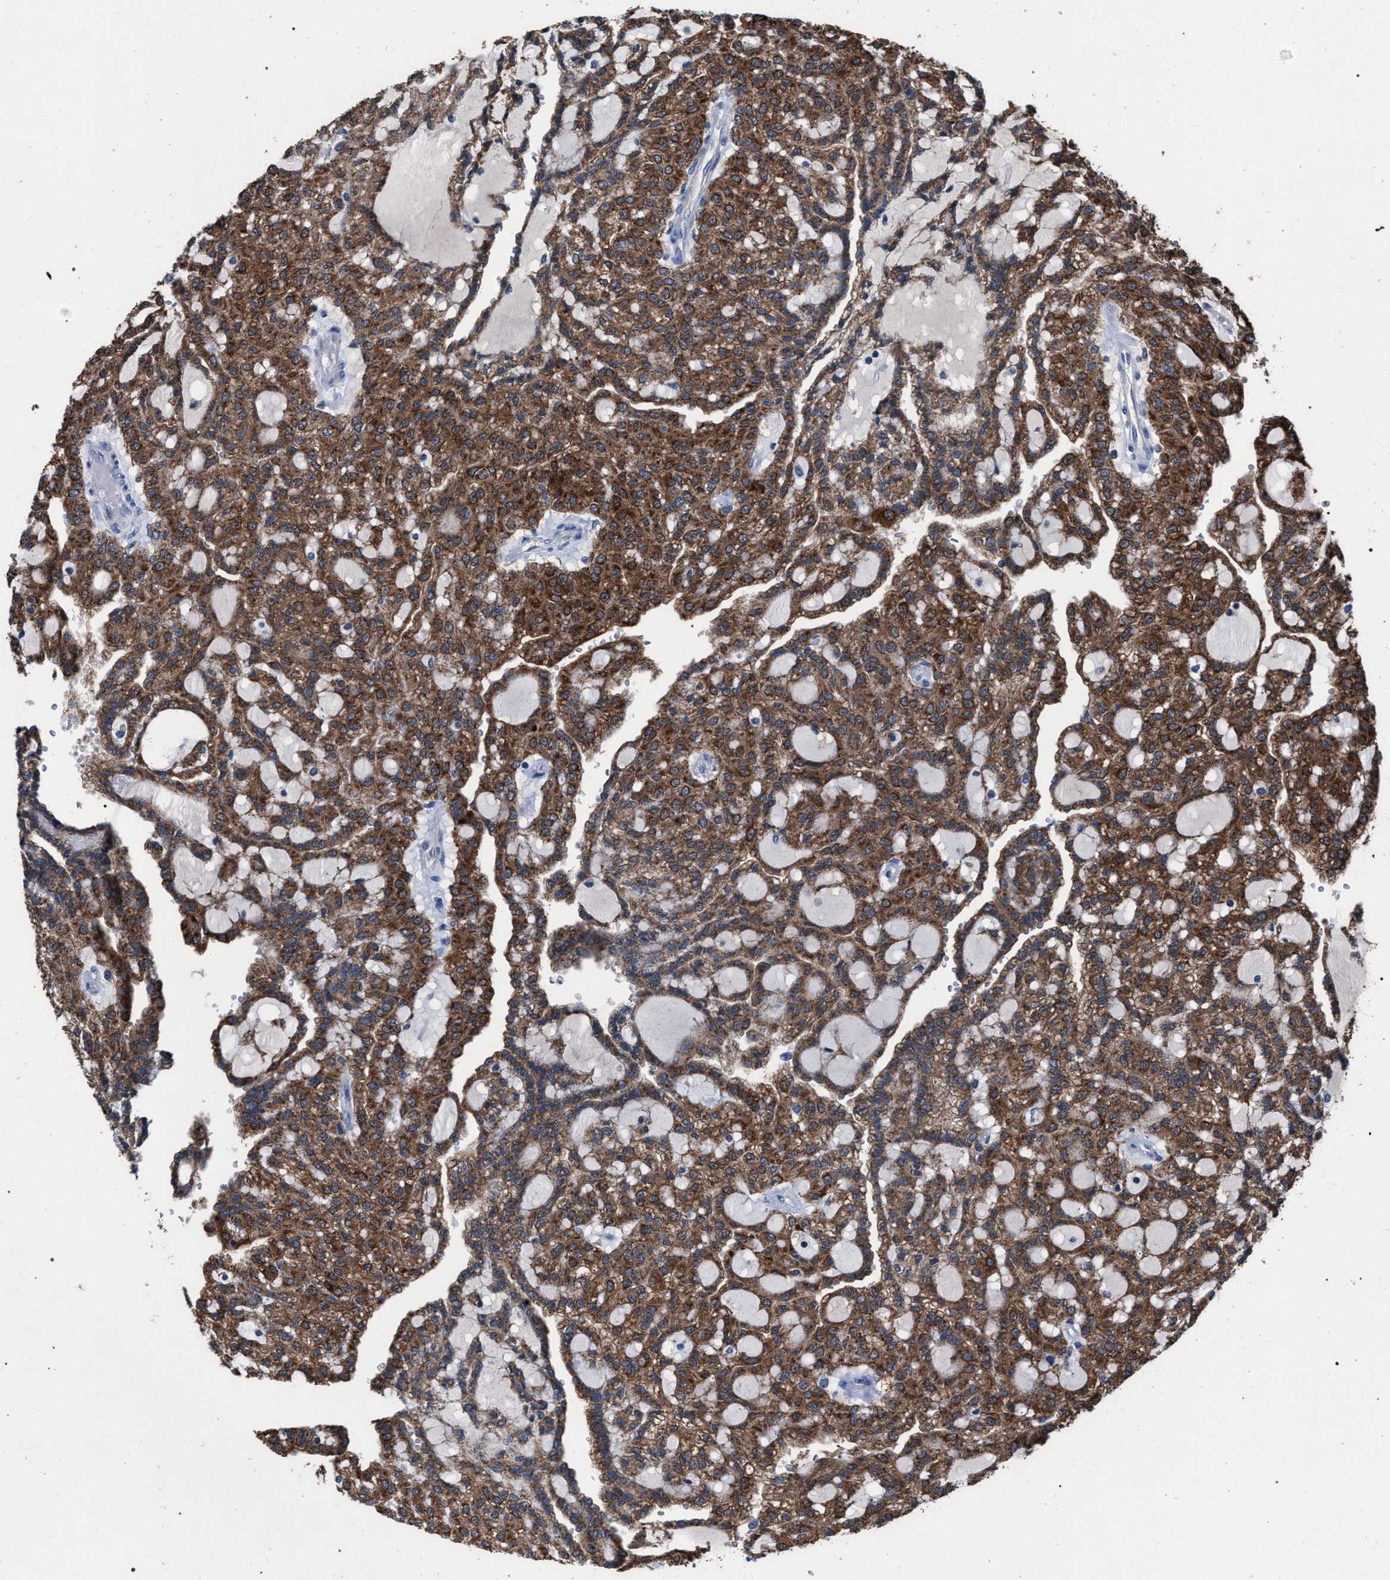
{"staining": {"intensity": "strong", "quantity": ">75%", "location": "cytoplasmic/membranous"}, "tissue": "renal cancer", "cell_type": "Tumor cells", "image_type": "cancer", "snomed": [{"axis": "morphology", "description": "Adenocarcinoma, NOS"}, {"axis": "topography", "description": "Kidney"}], "caption": "Immunohistochemistry staining of adenocarcinoma (renal), which displays high levels of strong cytoplasmic/membranous expression in about >75% of tumor cells indicating strong cytoplasmic/membranous protein staining. The staining was performed using DAB (brown) for protein detection and nuclei were counterstained in hematoxylin (blue).", "gene": "CRYZ", "patient": {"sex": "male", "age": 63}}